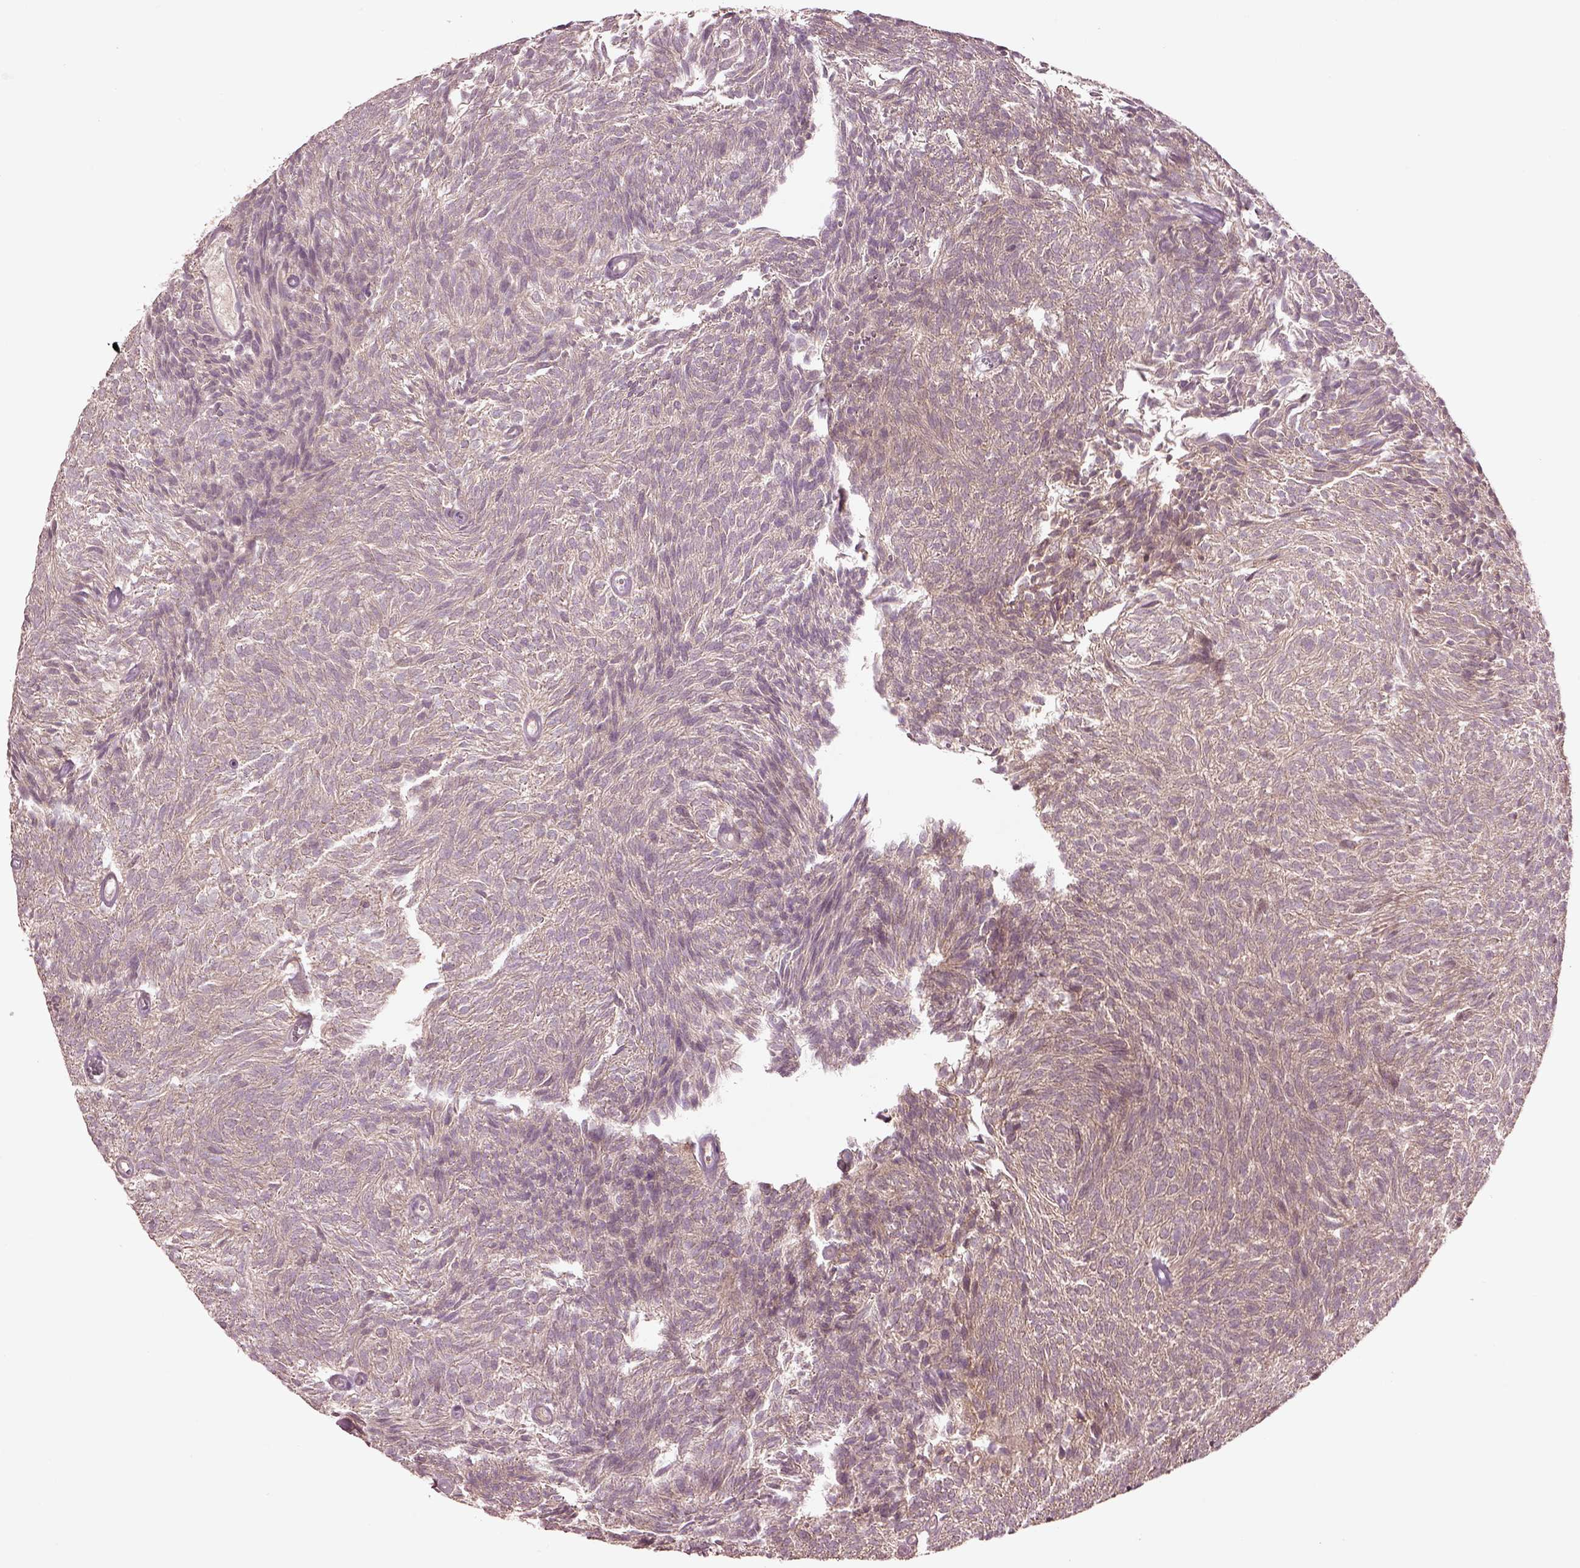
{"staining": {"intensity": "negative", "quantity": "none", "location": "none"}, "tissue": "urothelial cancer", "cell_type": "Tumor cells", "image_type": "cancer", "snomed": [{"axis": "morphology", "description": "Urothelial carcinoma, Low grade"}, {"axis": "topography", "description": "Urinary bladder"}], "caption": "Tumor cells show no significant protein expression in urothelial carcinoma (low-grade).", "gene": "MTHFS", "patient": {"sex": "male", "age": 77}}